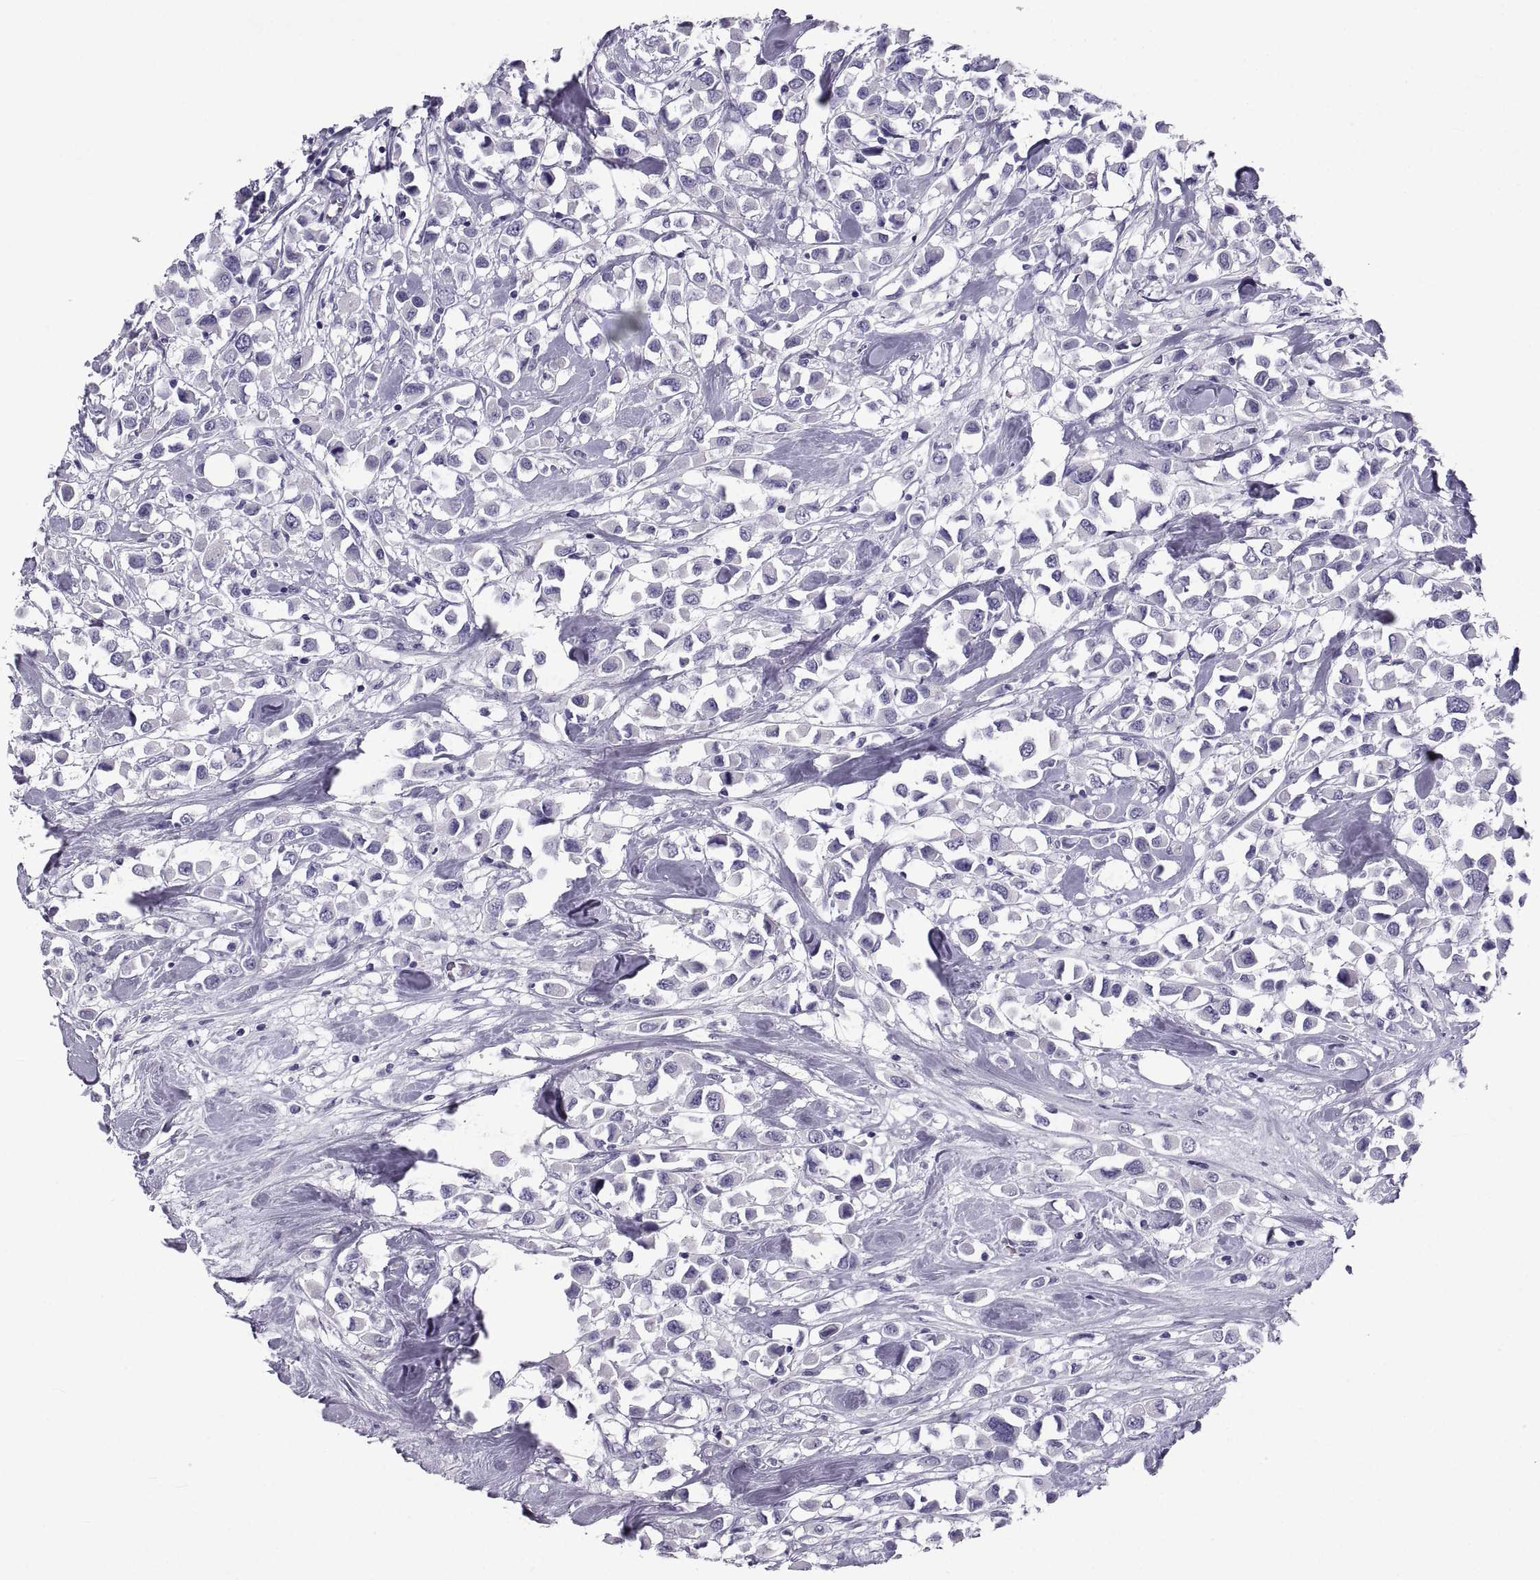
{"staining": {"intensity": "negative", "quantity": "none", "location": "none"}, "tissue": "breast cancer", "cell_type": "Tumor cells", "image_type": "cancer", "snomed": [{"axis": "morphology", "description": "Duct carcinoma"}, {"axis": "topography", "description": "Breast"}], "caption": "IHC image of human breast cancer (infiltrating ductal carcinoma) stained for a protein (brown), which exhibits no positivity in tumor cells. The staining was performed using DAB to visualize the protein expression in brown, while the nuclei were stained in blue with hematoxylin (Magnification: 20x).", "gene": "PCSK1N", "patient": {"sex": "female", "age": 61}}